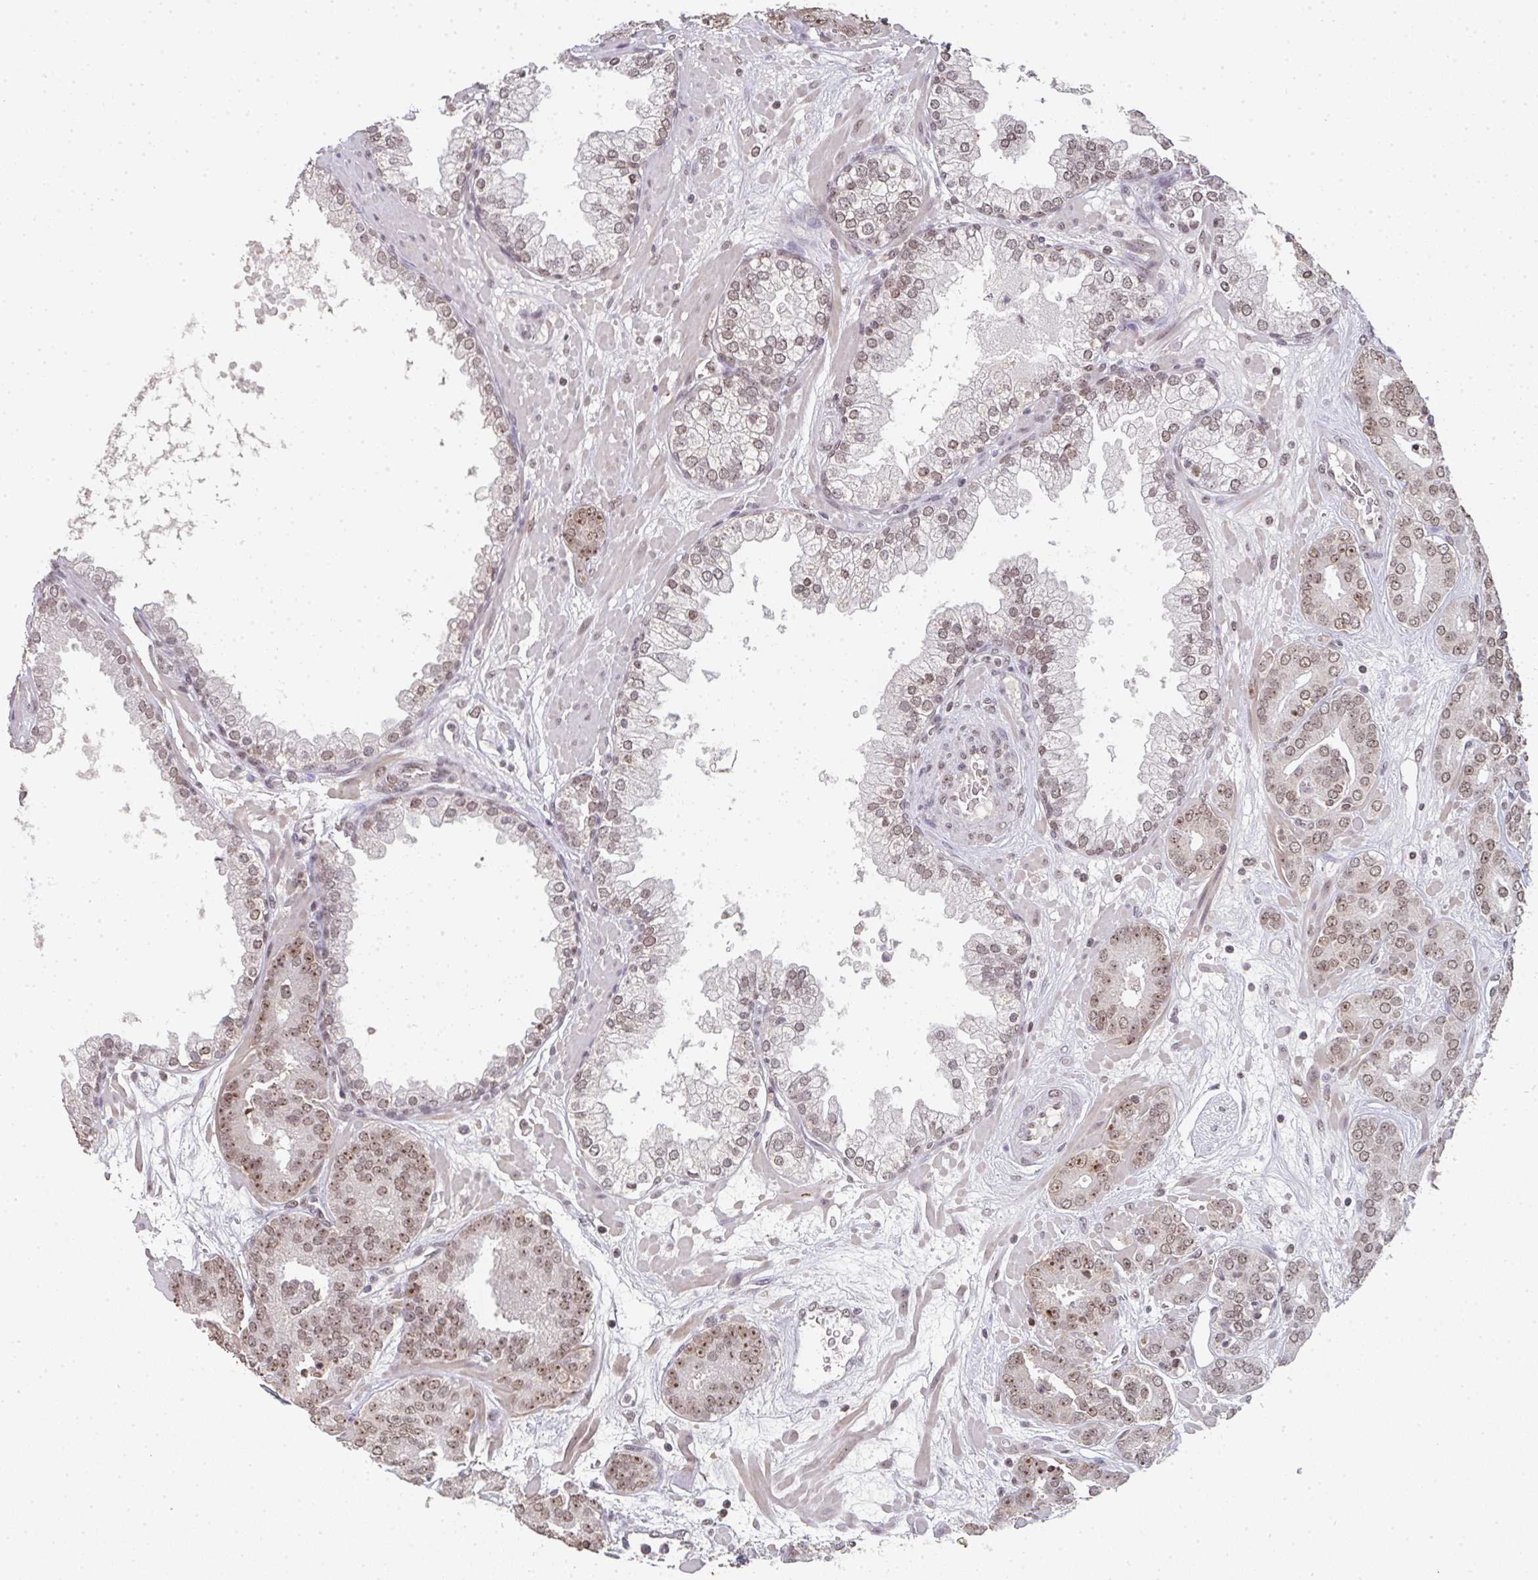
{"staining": {"intensity": "moderate", "quantity": ">75%", "location": "nuclear"}, "tissue": "prostate cancer", "cell_type": "Tumor cells", "image_type": "cancer", "snomed": [{"axis": "morphology", "description": "Adenocarcinoma, High grade"}, {"axis": "topography", "description": "Prostate"}], "caption": "Prostate cancer (adenocarcinoma (high-grade)) was stained to show a protein in brown. There is medium levels of moderate nuclear staining in approximately >75% of tumor cells.", "gene": "DKC1", "patient": {"sex": "male", "age": 66}}